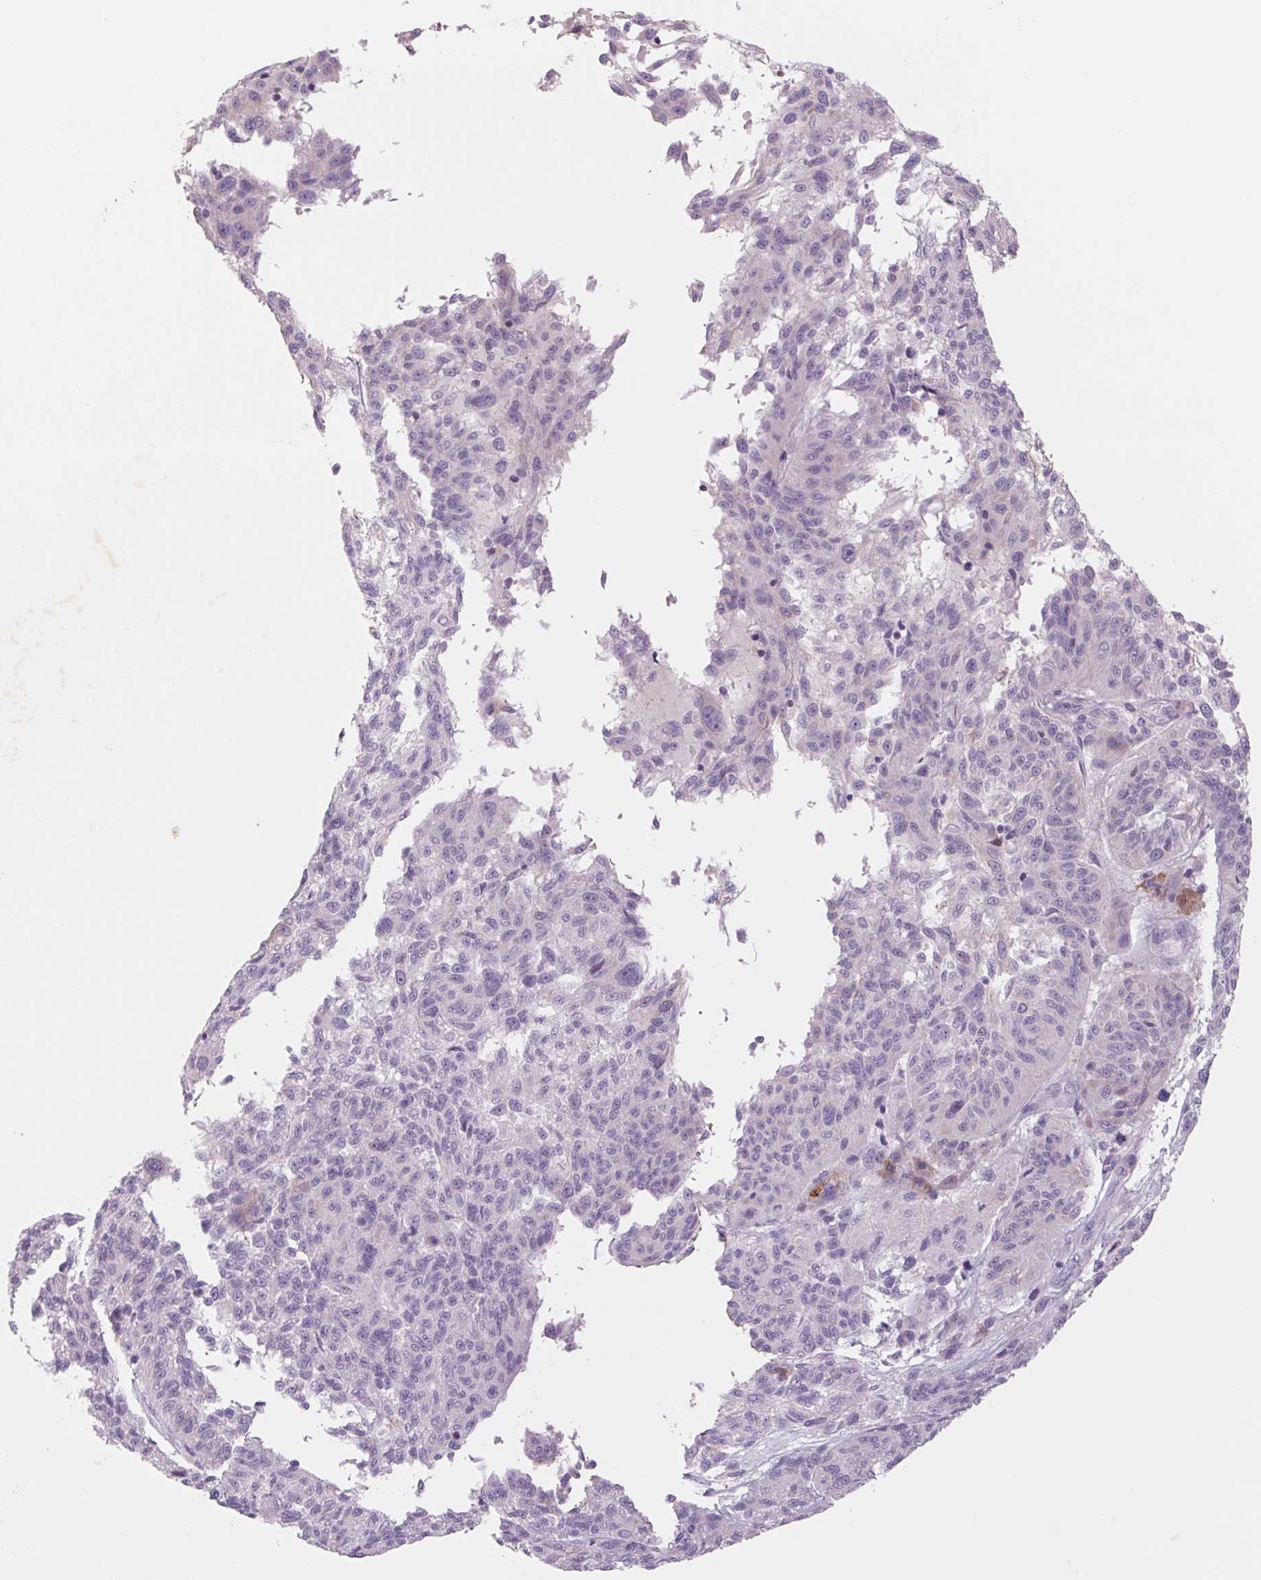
{"staining": {"intensity": "negative", "quantity": "none", "location": "none"}, "tissue": "melanoma", "cell_type": "Tumor cells", "image_type": "cancer", "snomed": [{"axis": "morphology", "description": "Malignant melanoma, NOS"}, {"axis": "topography", "description": "Skin"}], "caption": "DAB immunohistochemical staining of human melanoma displays no significant staining in tumor cells.", "gene": "TMEM100", "patient": {"sex": "male", "age": 53}}